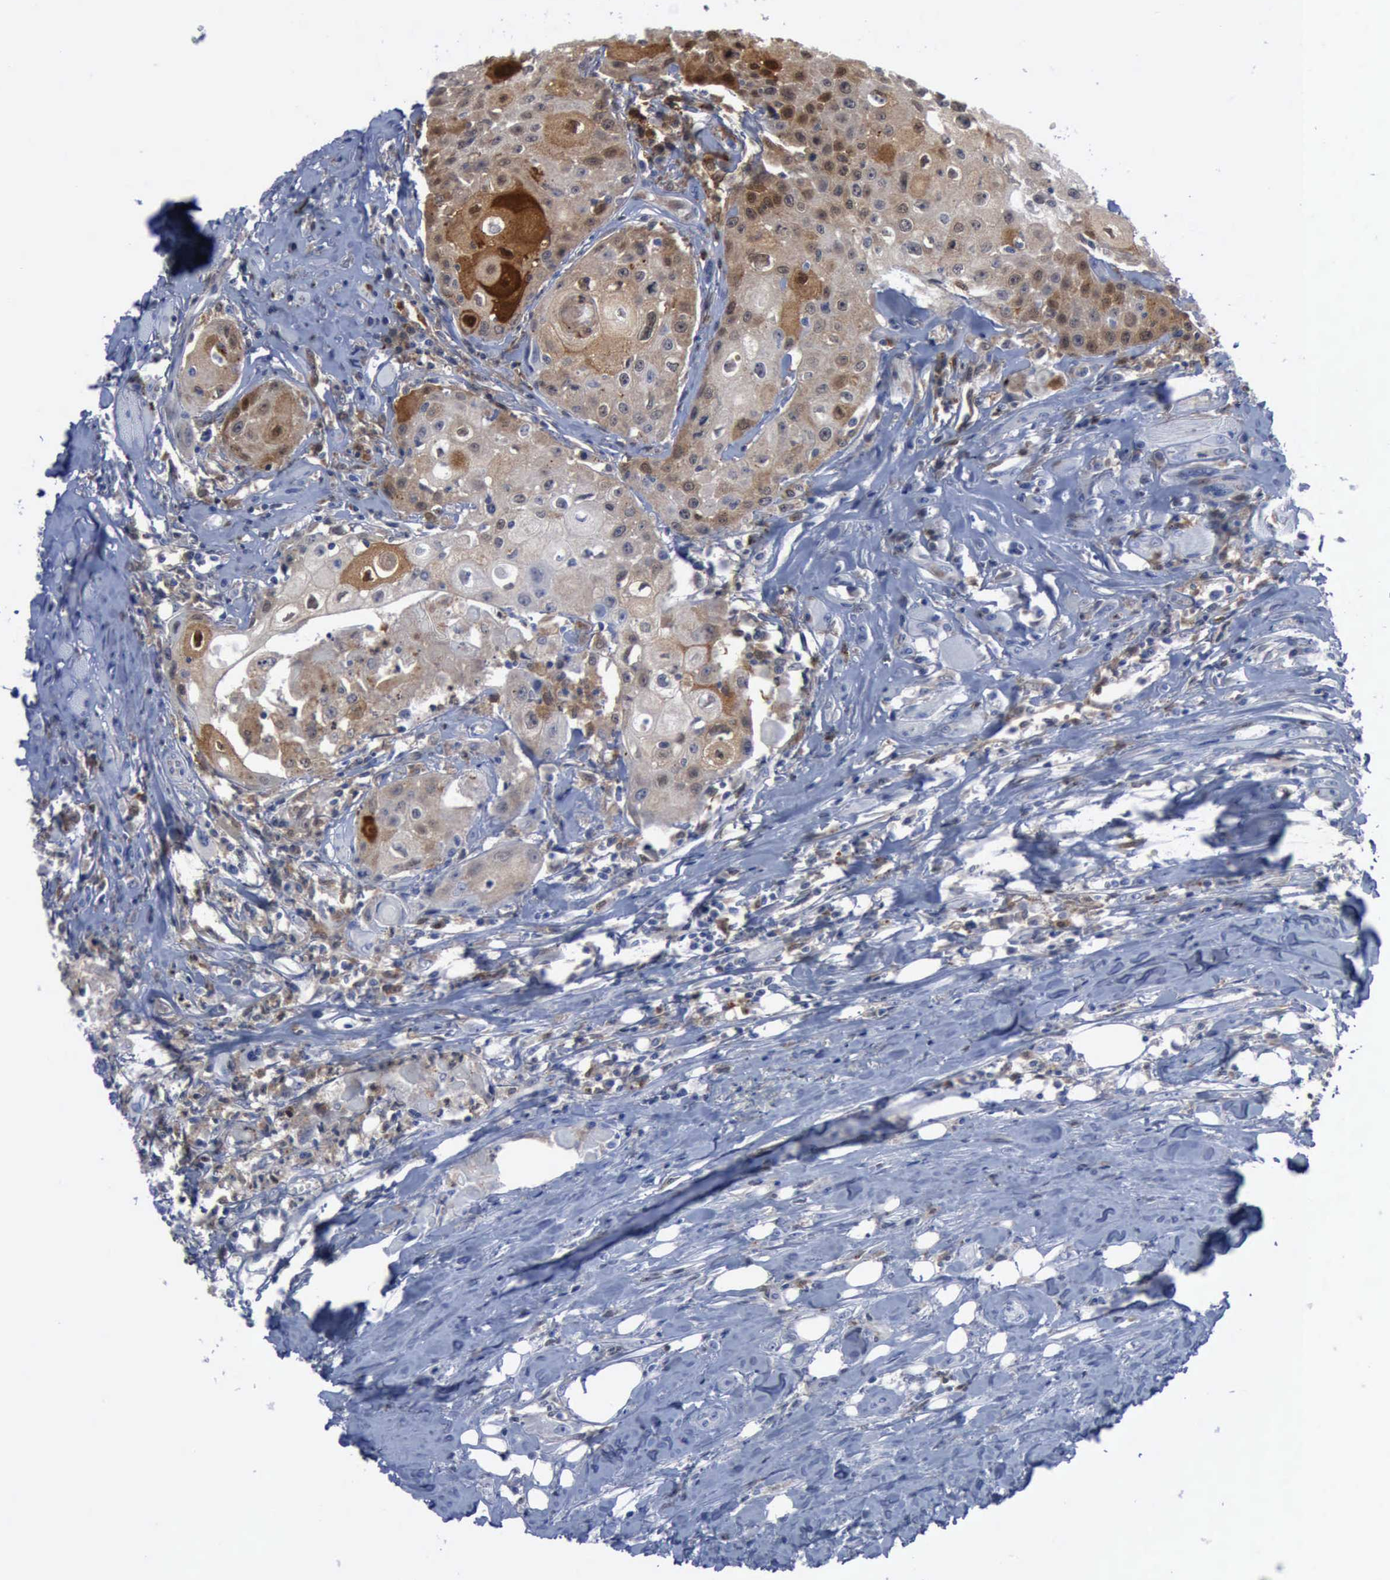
{"staining": {"intensity": "strong", "quantity": "25%-75%", "location": "cytoplasmic/membranous"}, "tissue": "head and neck cancer", "cell_type": "Tumor cells", "image_type": "cancer", "snomed": [{"axis": "morphology", "description": "Squamous cell carcinoma, NOS"}, {"axis": "topography", "description": "Oral tissue"}, {"axis": "topography", "description": "Head-Neck"}], "caption": "The photomicrograph demonstrates immunohistochemical staining of head and neck cancer. There is strong cytoplasmic/membranous expression is seen in about 25%-75% of tumor cells.", "gene": "CSTA", "patient": {"sex": "female", "age": 82}}